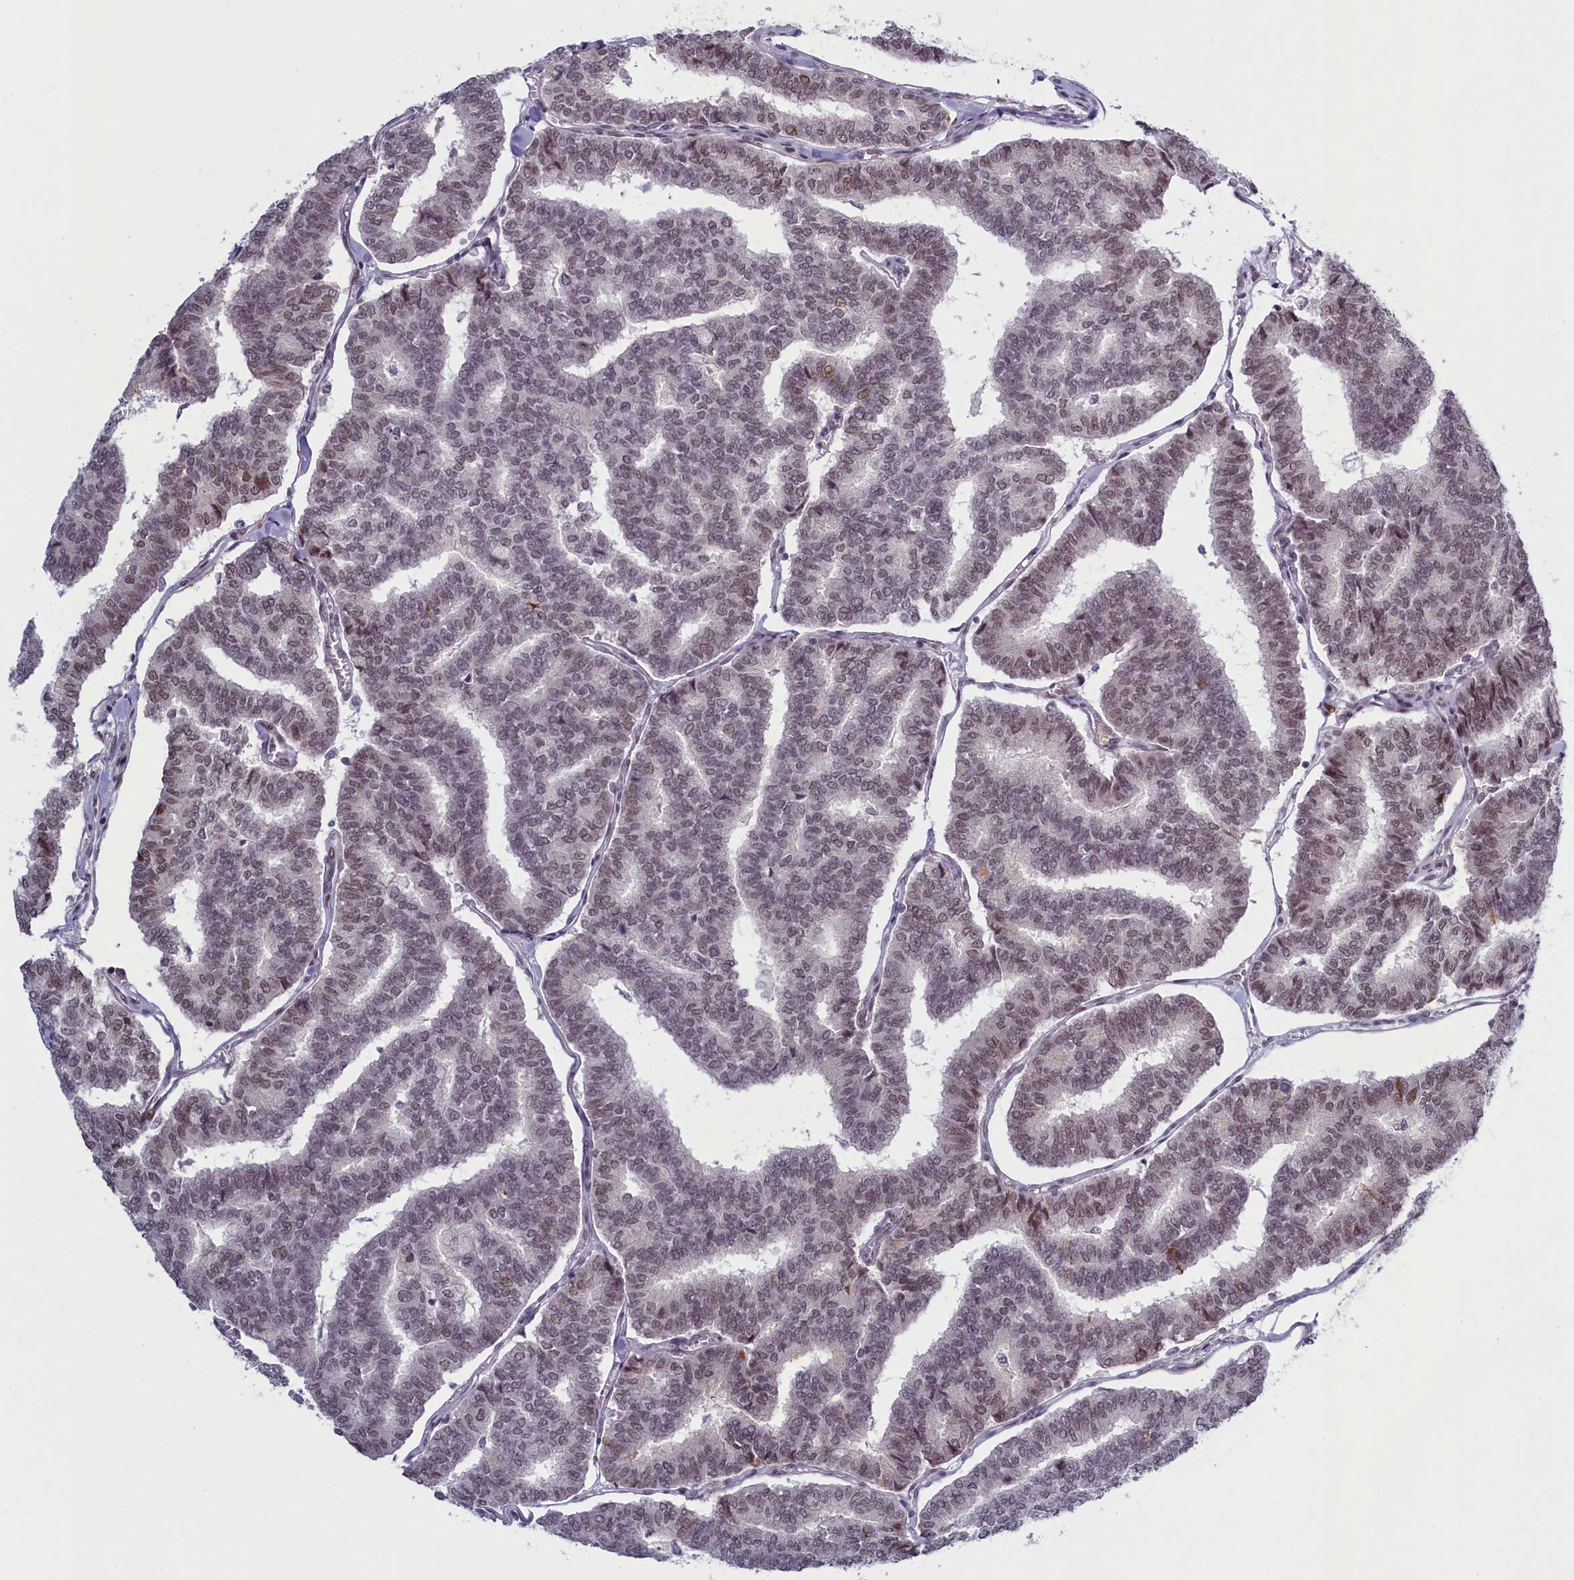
{"staining": {"intensity": "weak", "quantity": "<25%", "location": "nuclear"}, "tissue": "thyroid cancer", "cell_type": "Tumor cells", "image_type": "cancer", "snomed": [{"axis": "morphology", "description": "Papillary adenocarcinoma, NOS"}, {"axis": "topography", "description": "Thyroid gland"}], "caption": "DAB (3,3'-diaminobenzidine) immunohistochemical staining of human papillary adenocarcinoma (thyroid) exhibits no significant expression in tumor cells.", "gene": "ATF7IP2", "patient": {"sex": "female", "age": 35}}